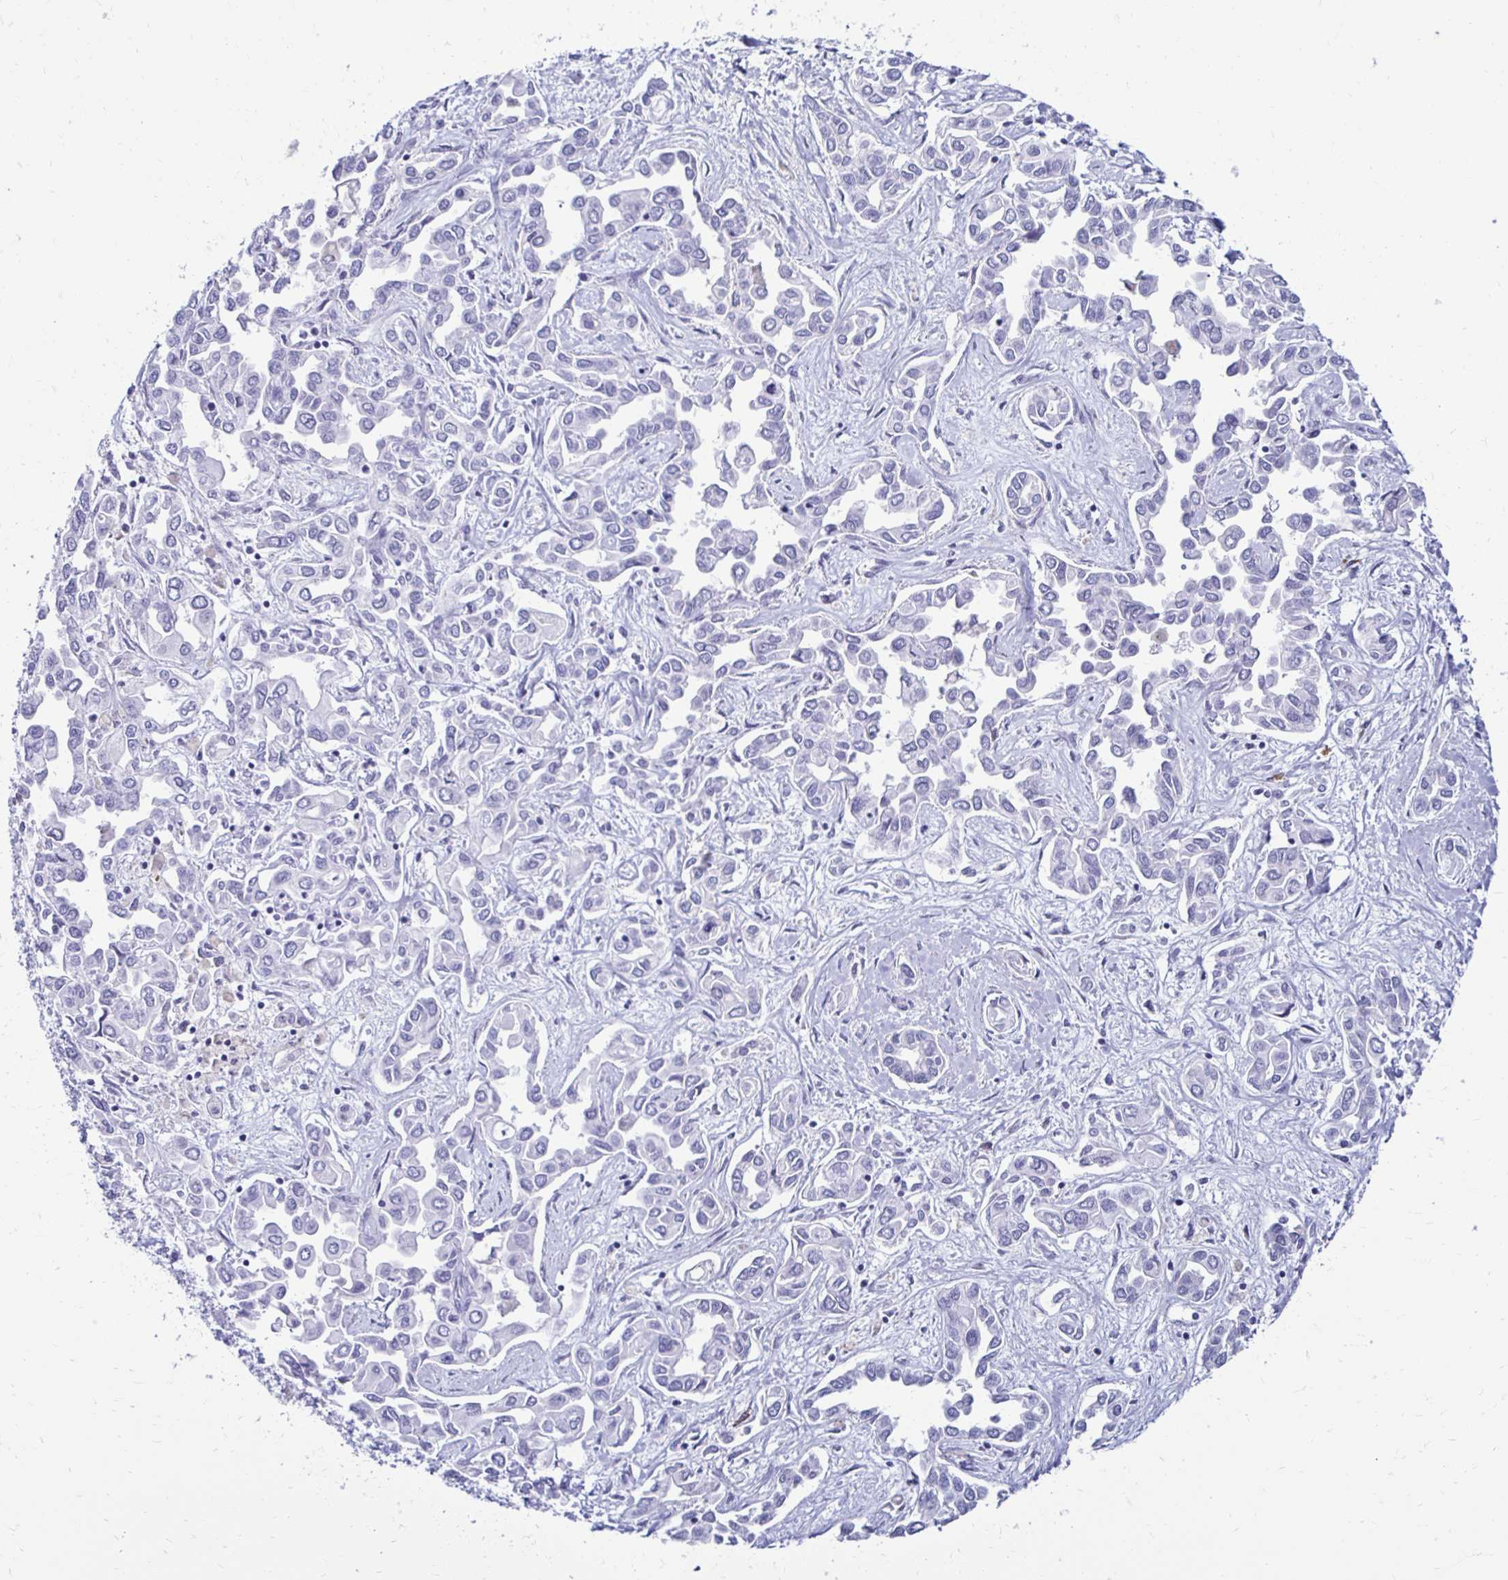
{"staining": {"intensity": "negative", "quantity": "none", "location": "none"}, "tissue": "liver cancer", "cell_type": "Tumor cells", "image_type": "cancer", "snomed": [{"axis": "morphology", "description": "Cholangiocarcinoma"}, {"axis": "topography", "description": "Liver"}], "caption": "Tumor cells show no significant expression in cholangiocarcinoma (liver).", "gene": "CST5", "patient": {"sex": "female", "age": 64}}